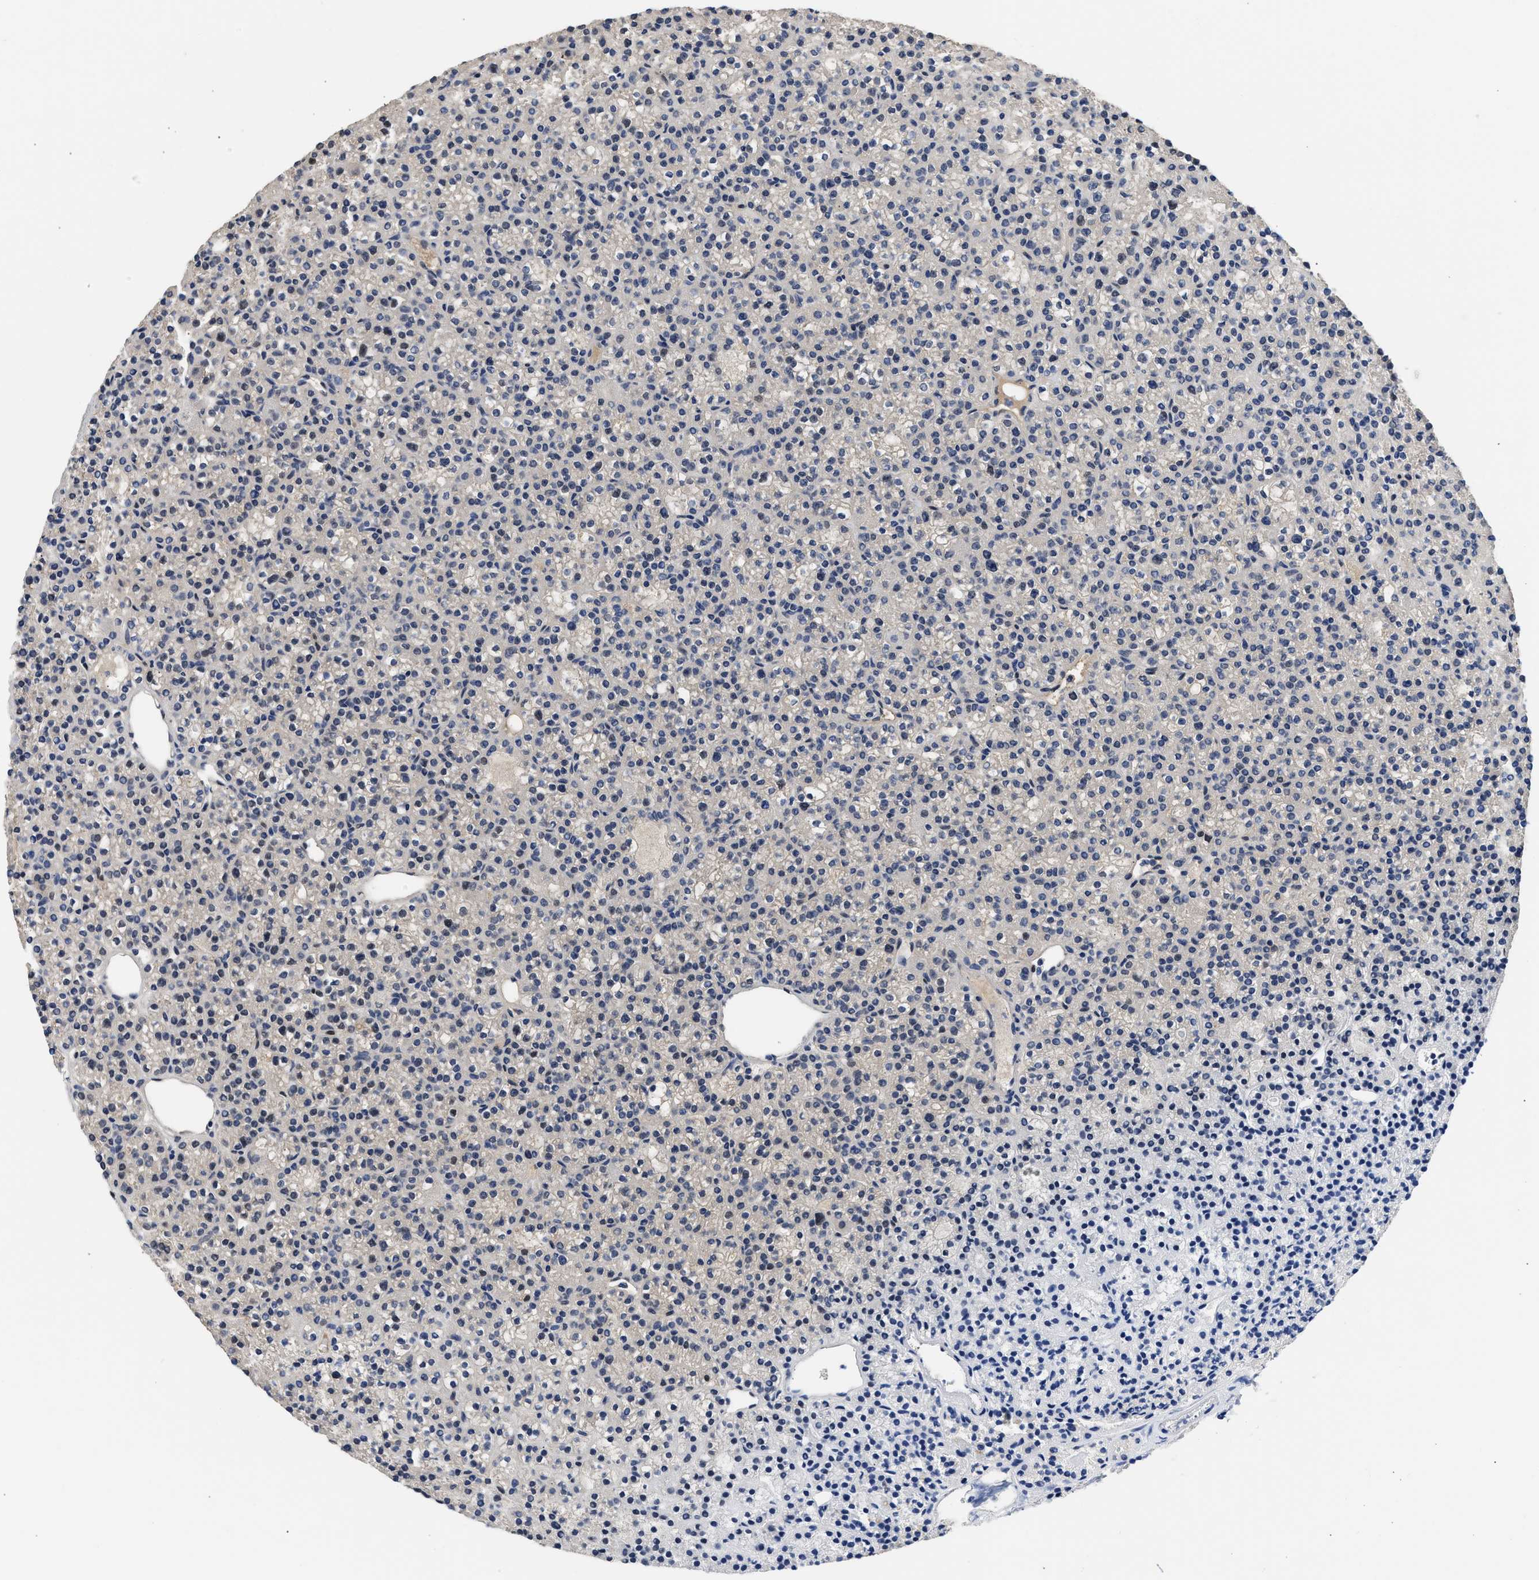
{"staining": {"intensity": "strong", "quantity": "<25%", "location": "nuclear"}, "tissue": "parathyroid gland", "cell_type": "Glandular cells", "image_type": "normal", "snomed": [{"axis": "morphology", "description": "Normal tissue, NOS"}, {"axis": "morphology", "description": "Adenoma, NOS"}, {"axis": "topography", "description": "Parathyroid gland"}], "caption": "Immunohistochemistry image of unremarkable parathyroid gland: human parathyroid gland stained using IHC displays medium levels of strong protein expression localized specifically in the nuclear of glandular cells, appearing as a nuclear brown color.", "gene": "XPO5", "patient": {"sex": "female", "age": 64}}